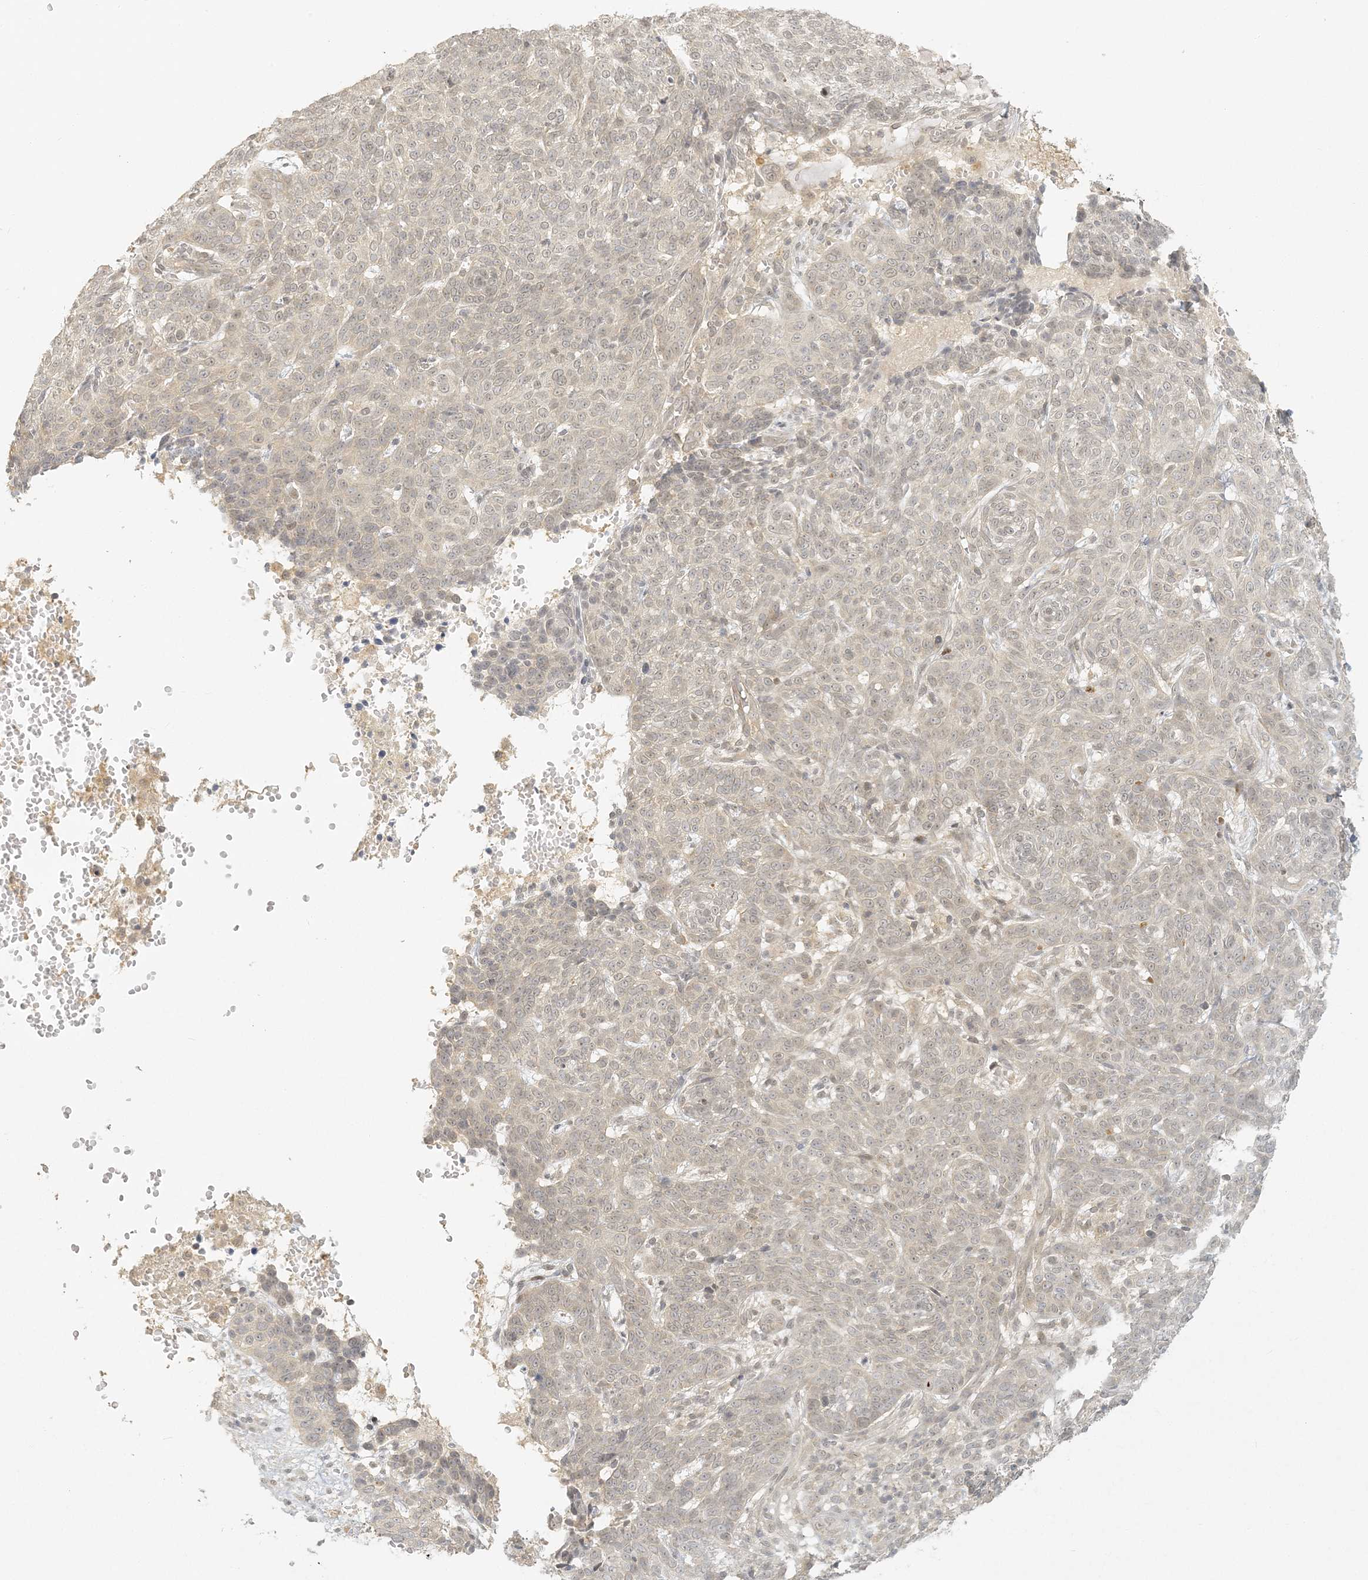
{"staining": {"intensity": "weak", "quantity": "<25%", "location": "nuclear"}, "tissue": "skin cancer", "cell_type": "Tumor cells", "image_type": "cancer", "snomed": [{"axis": "morphology", "description": "Basal cell carcinoma"}, {"axis": "topography", "description": "Skin"}], "caption": "An image of human skin cancer (basal cell carcinoma) is negative for staining in tumor cells. (Brightfield microscopy of DAB immunohistochemistry at high magnification).", "gene": "LIPT1", "patient": {"sex": "male", "age": 85}}